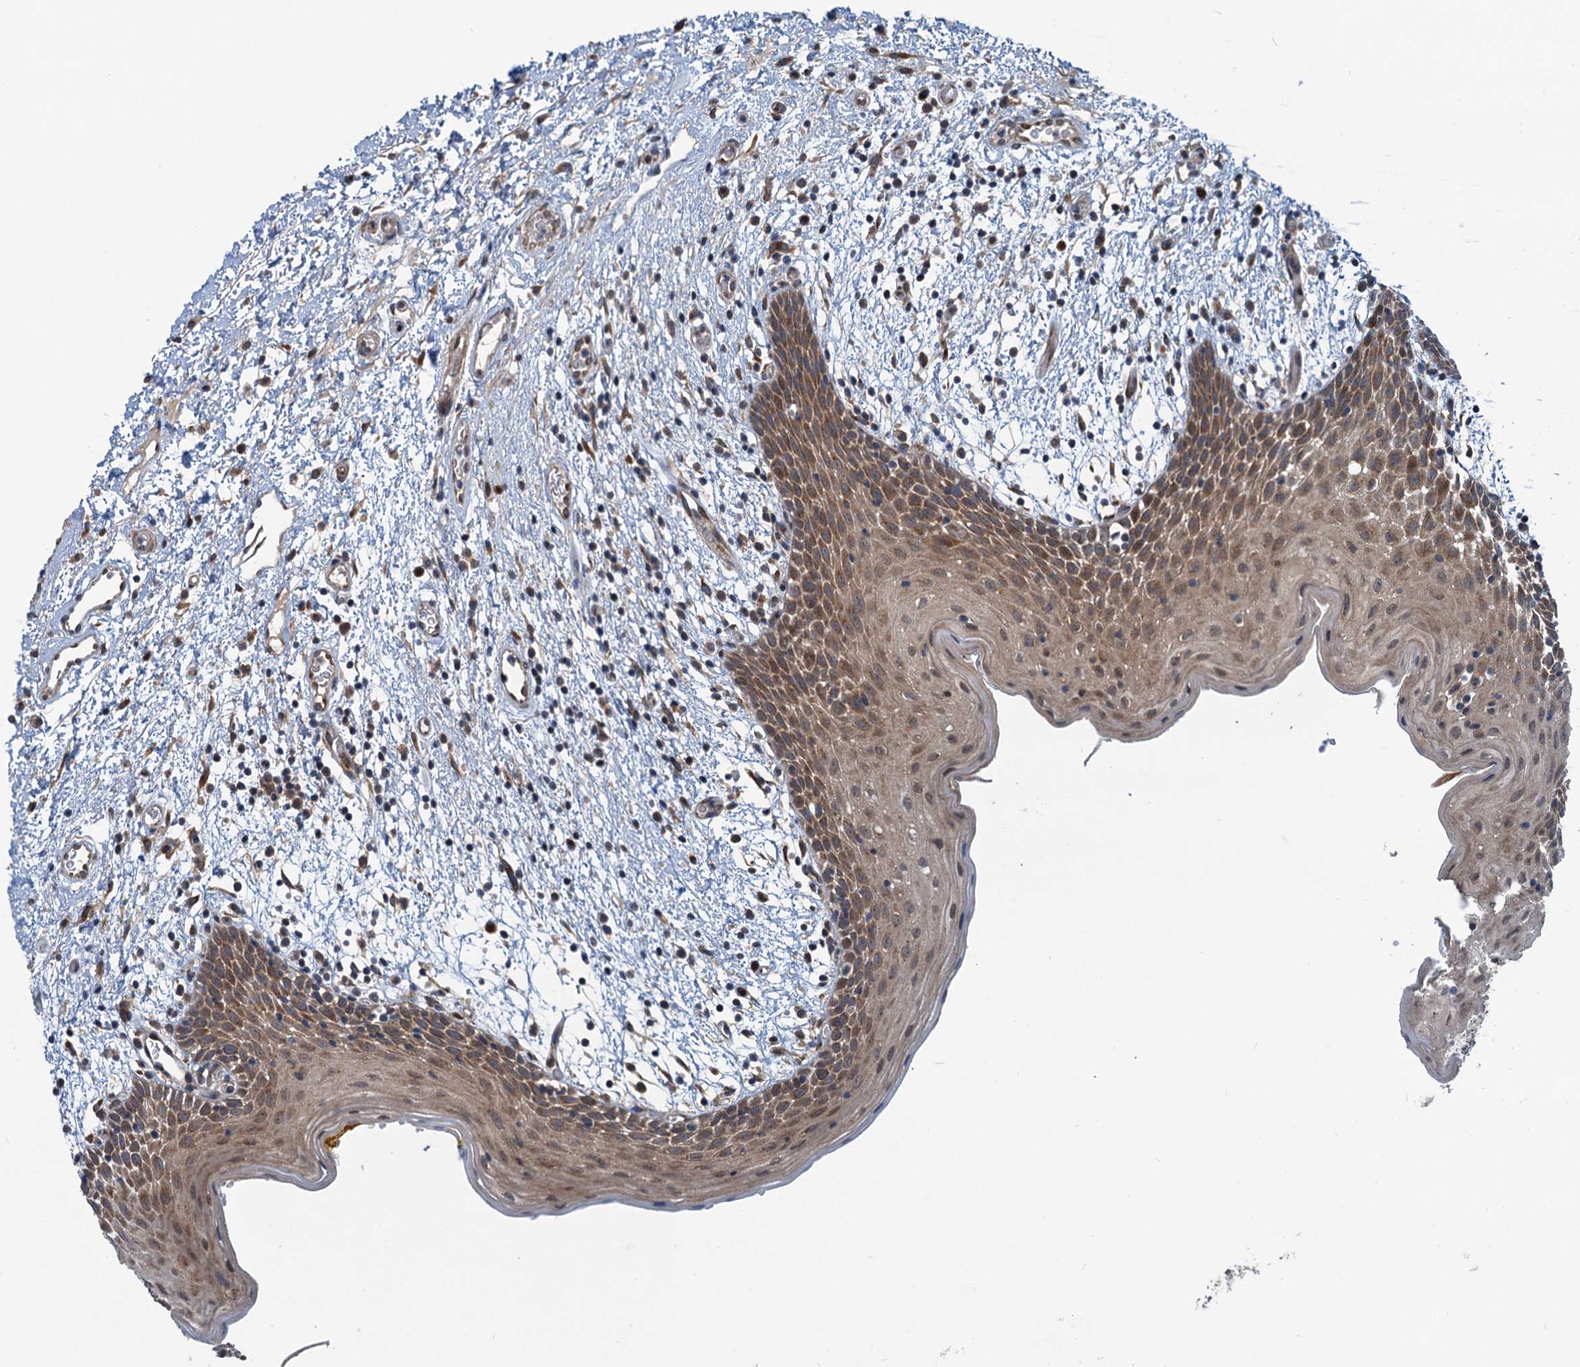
{"staining": {"intensity": "moderate", "quantity": ">75%", "location": "cytoplasmic/membranous,nuclear"}, "tissue": "oral mucosa", "cell_type": "Squamous epithelial cells", "image_type": "normal", "snomed": [{"axis": "morphology", "description": "Normal tissue, NOS"}, {"axis": "topography", "description": "Skeletal muscle"}, {"axis": "topography", "description": "Oral tissue"}, {"axis": "topography", "description": "Salivary gland"}, {"axis": "topography", "description": "Peripheral nerve tissue"}], "caption": "An immunohistochemistry (IHC) image of unremarkable tissue is shown. Protein staining in brown shows moderate cytoplasmic/membranous,nuclear positivity in oral mucosa within squamous epithelial cells. The staining was performed using DAB to visualize the protein expression in brown, while the nuclei were stained in blue with hematoxylin (Magnification: 20x).", "gene": "DYNC2I2", "patient": {"sex": "male", "age": 54}}